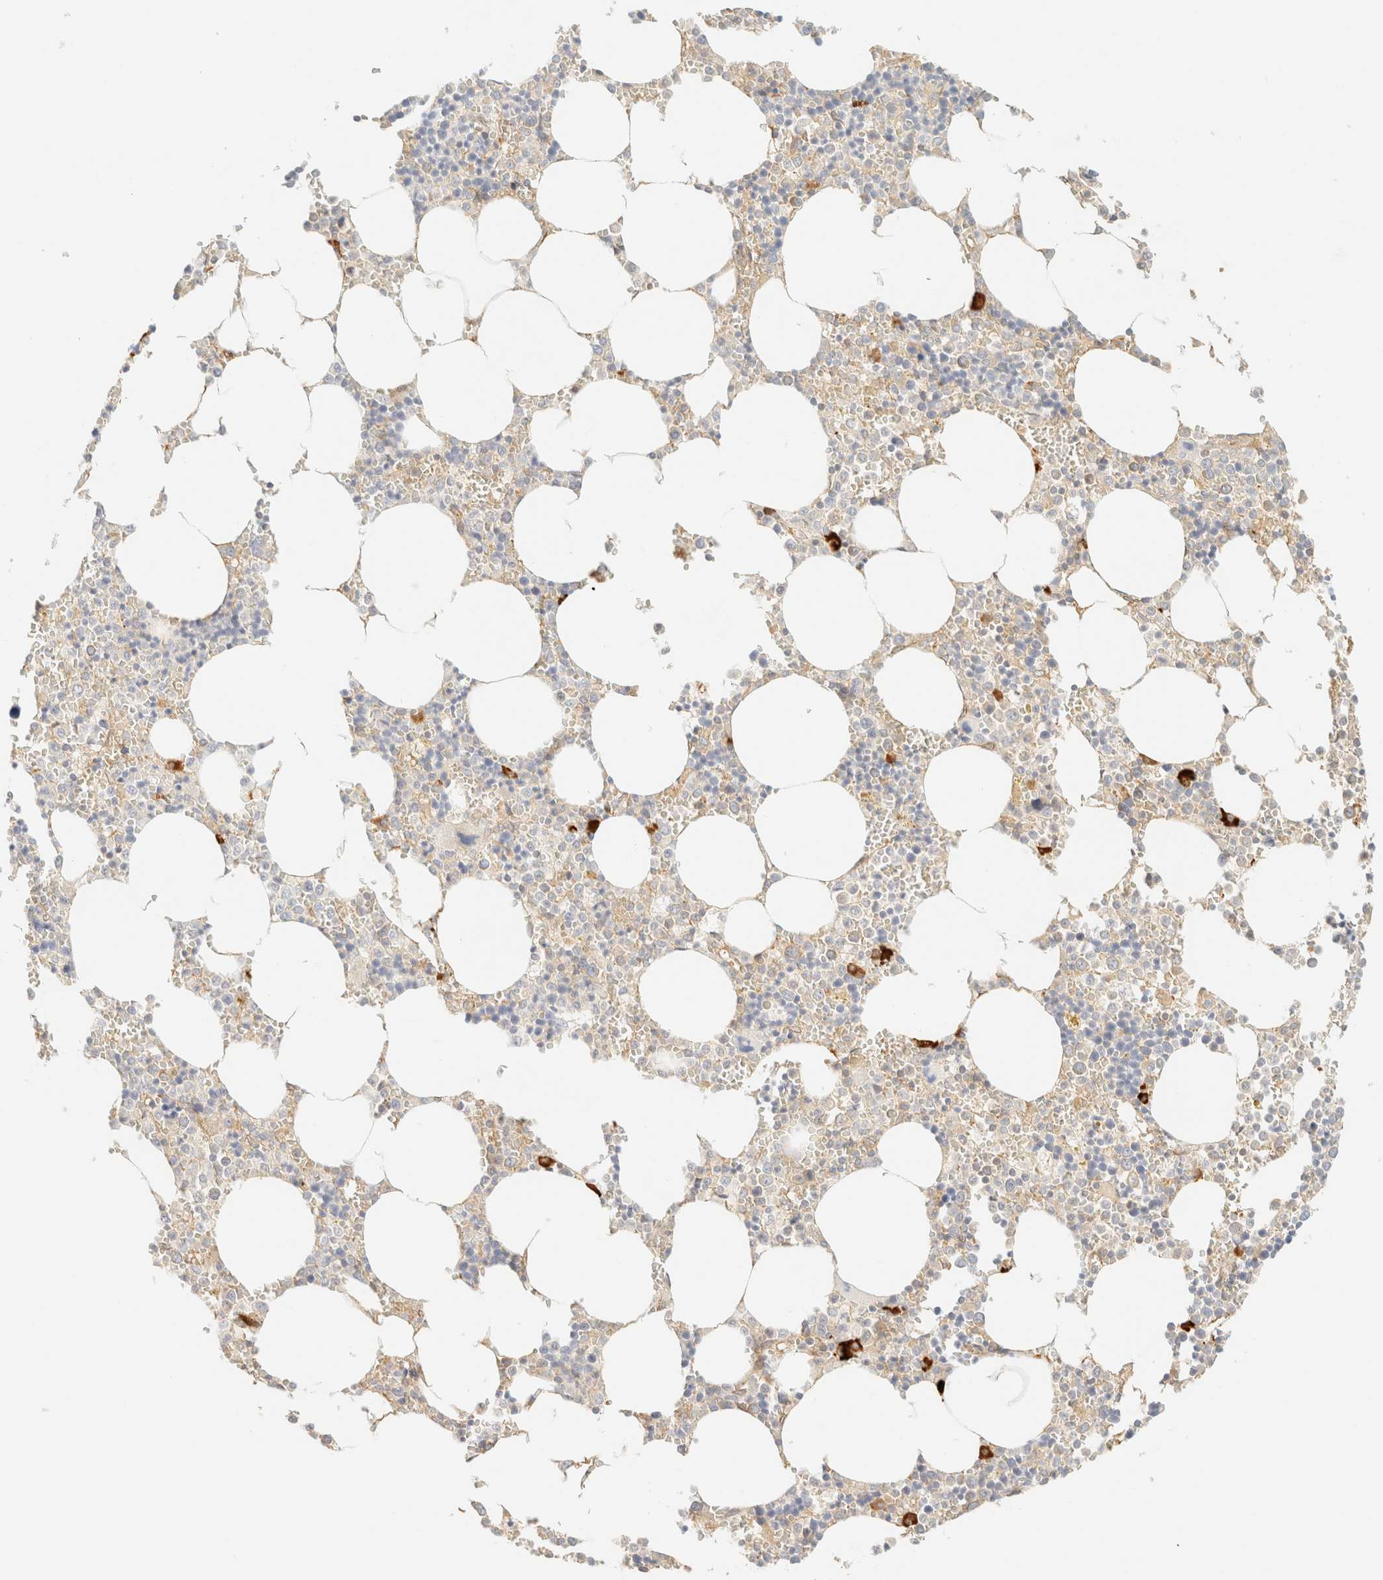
{"staining": {"intensity": "moderate", "quantity": "<25%", "location": "cytoplasmic/membranous"}, "tissue": "bone marrow", "cell_type": "Hematopoietic cells", "image_type": "normal", "snomed": [{"axis": "morphology", "description": "Normal tissue, NOS"}, {"axis": "topography", "description": "Bone marrow"}], "caption": "Immunohistochemical staining of benign bone marrow displays low levels of moderate cytoplasmic/membranous expression in approximately <25% of hematopoietic cells. (IHC, brightfield microscopy, high magnification).", "gene": "FHOD1", "patient": {"sex": "male", "age": 70}}